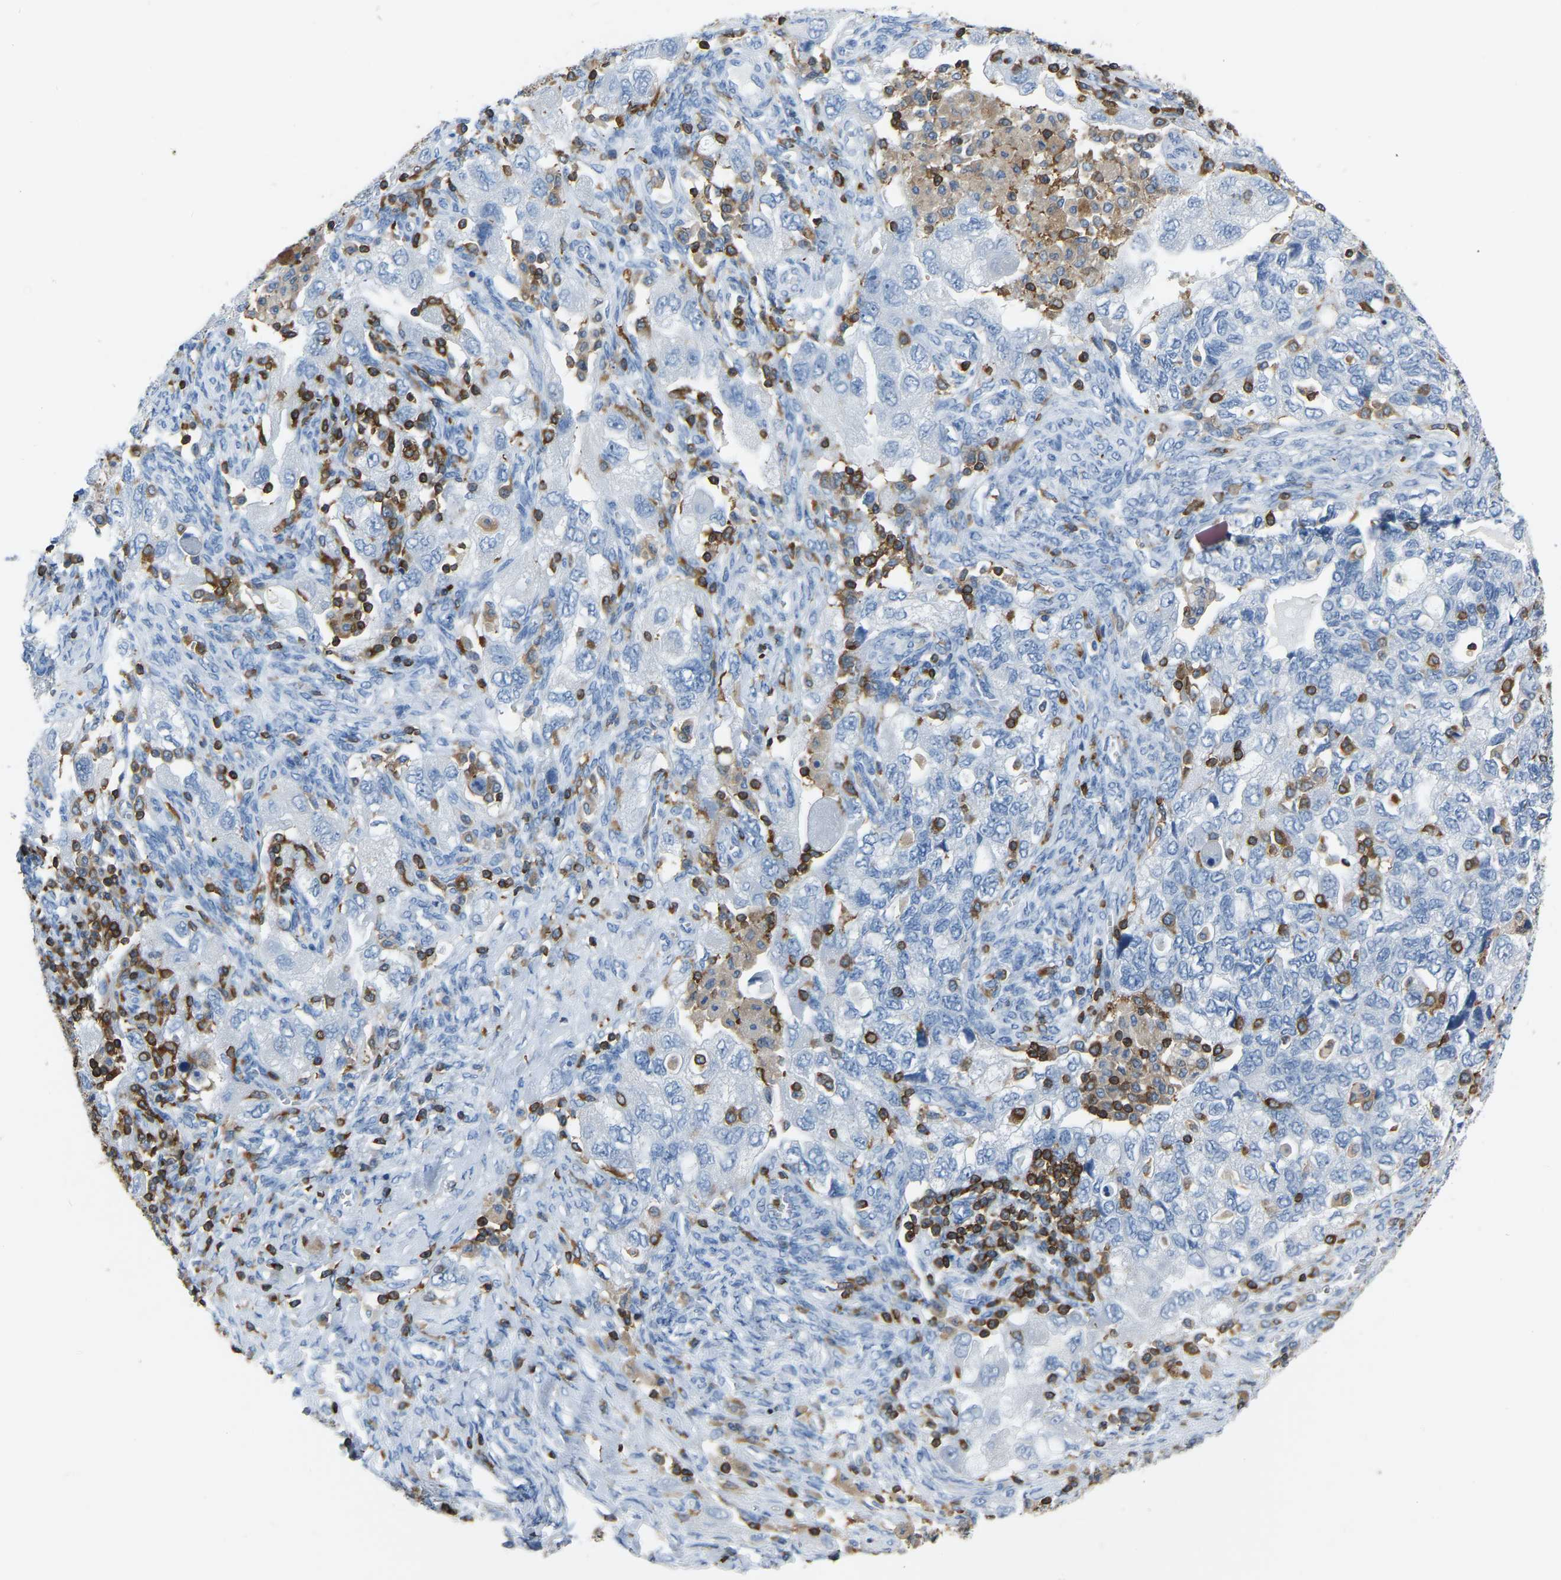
{"staining": {"intensity": "negative", "quantity": "none", "location": "none"}, "tissue": "ovarian cancer", "cell_type": "Tumor cells", "image_type": "cancer", "snomed": [{"axis": "morphology", "description": "Carcinoma, NOS"}, {"axis": "morphology", "description": "Cystadenocarcinoma, serous, NOS"}, {"axis": "topography", "description": "Ovary"}], "caption": "The image exhibits no staining of tumor cells in ovarian serous cystadenocarcinoma.", "gene": "ARHGAP45", "patient": {"sex": "female", "age": 69}}